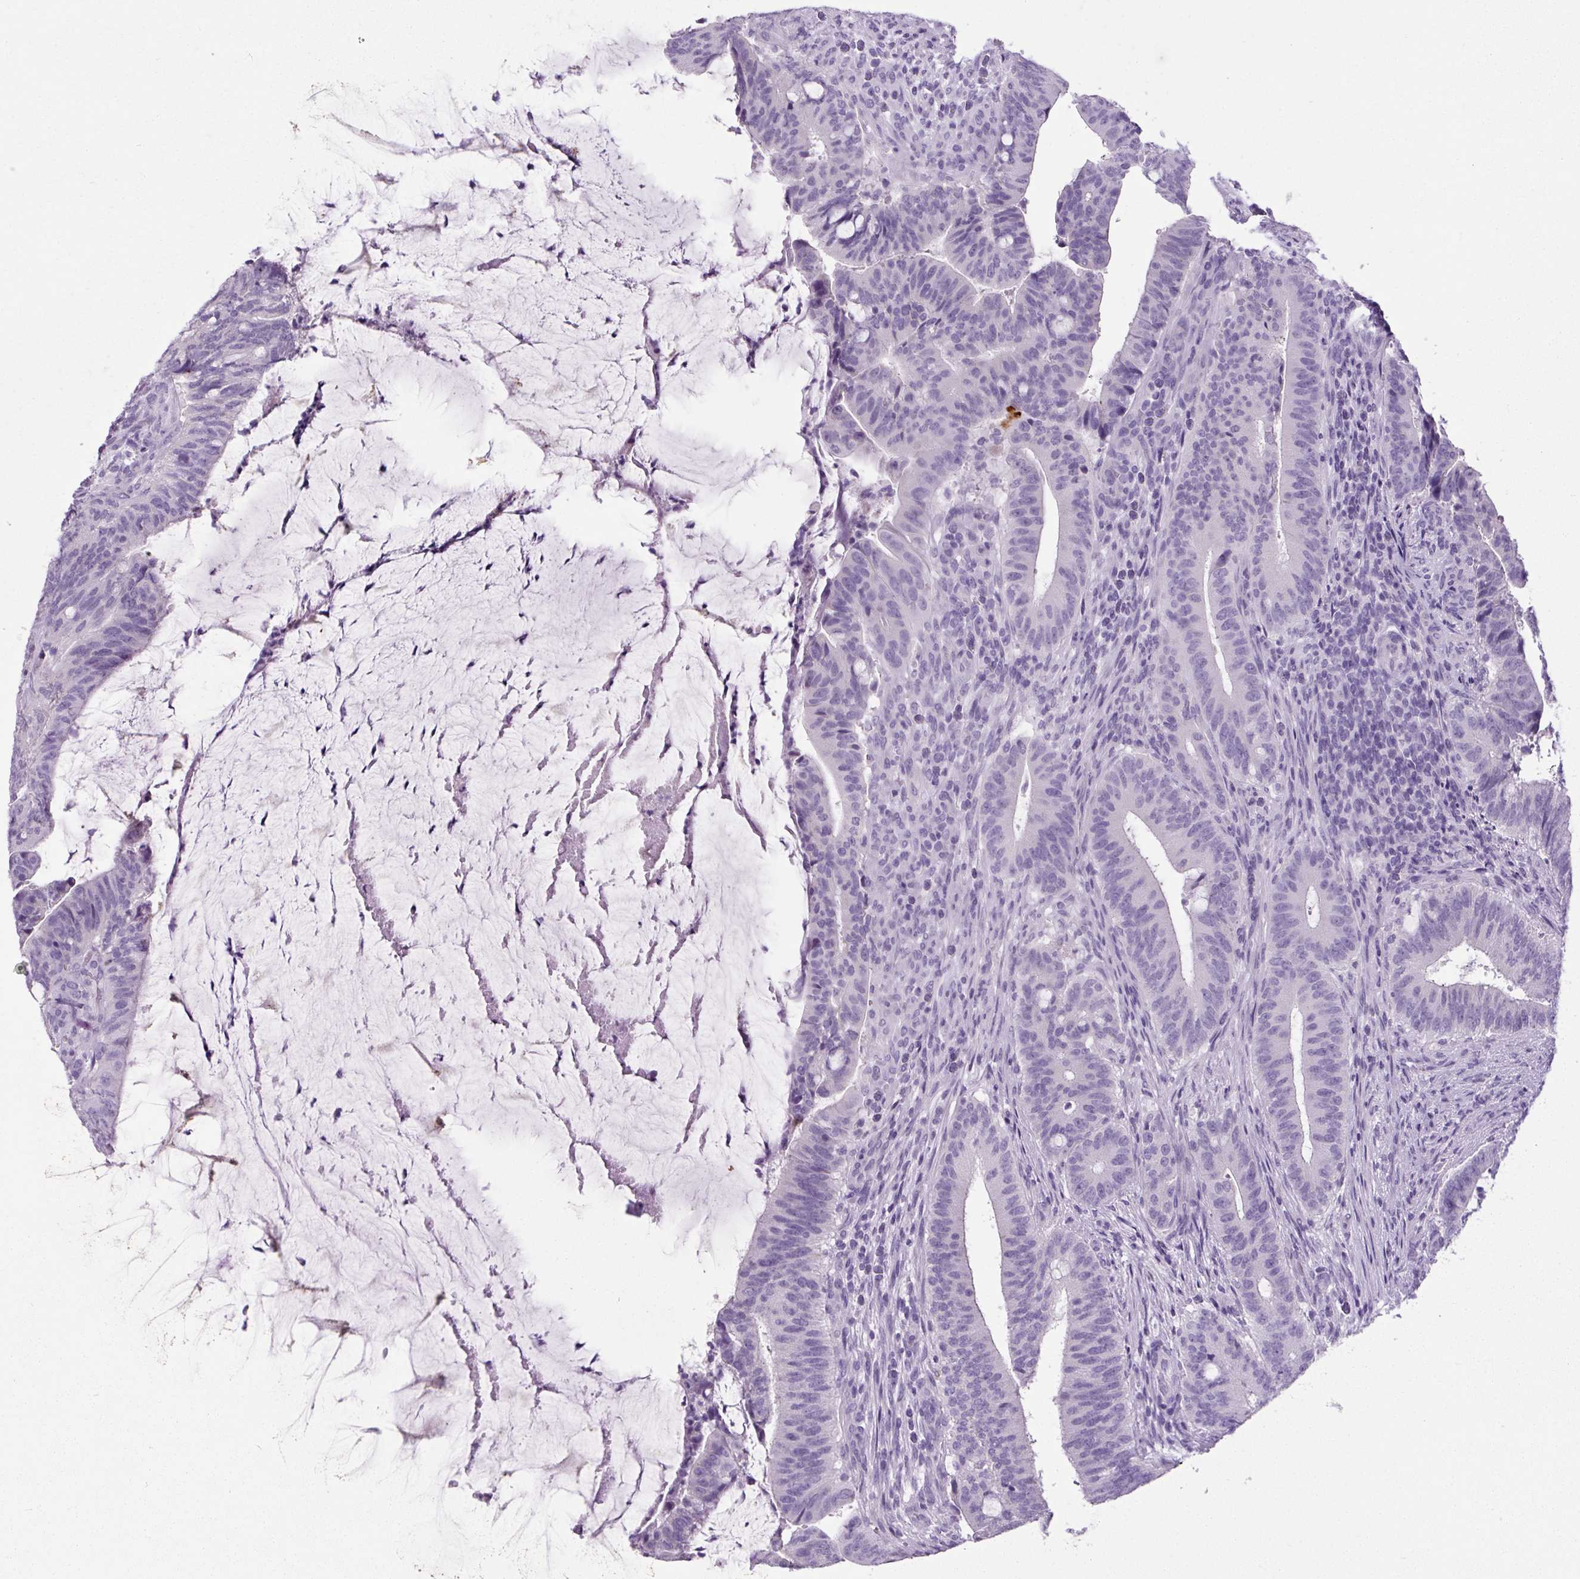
{"staining": {"intensity": "strong", "quantity": "<25%", "location": "cytoplasmic/membranous"}, "tissue": "colorectal cancer", "cell_type": "Tumor cells", "image_type": "cancer", "snomed": [{"axis": "morphology", "description": "Adenocarcinoma, NOS"}, {"axis": "topography", "description": "Colon"}], "caption": "Brown immunohistochemical staining in human colorectal cancer (adenocarcinoma) displays strong cytoplasmic/membranous expression in approximately <25% of tumor cells.", "gene": "CHGA", "patient": {"sex": "female", "age": 43}}